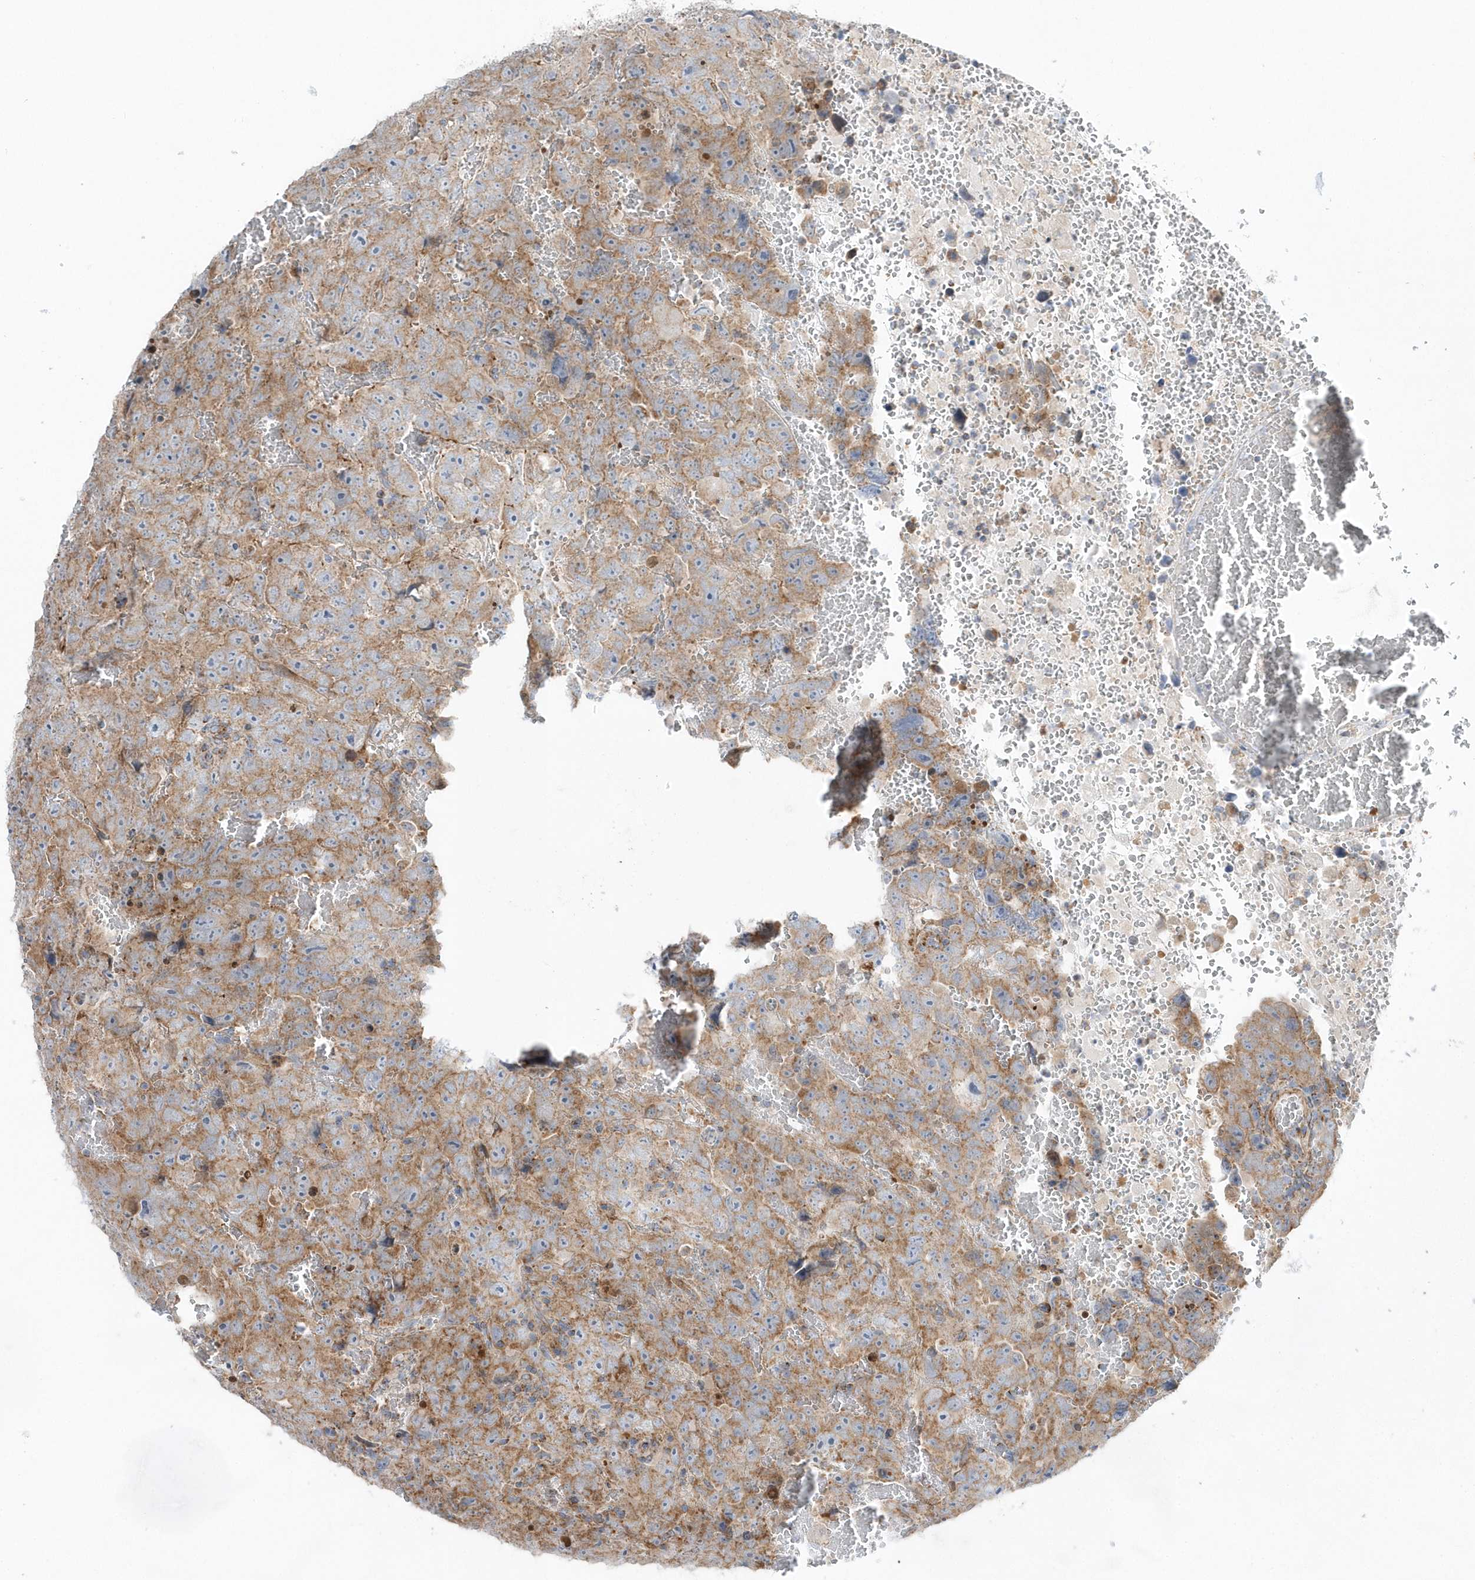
{"staining": {"intensity": "moderate", "quantity": ">75%", "location": "cytoplasmic/membranous"}, "tissue": "testis cancer", "cell_type": "Tumor cells", "image_type": "cancer", "snomed": [{"axis": "morphology", "description": "Carcinoma, Embryonal, NOS"}, {"axis": "topography", "description": "Testis"}], "caption": "High-power microscopy captured an immunohistochemistry image of testis cancer (embryonal carcinoma), revealing moderate cytoplasmic/membranous positivity in about >75% of tumor cells.", "gene": "OPA1", "patient": {"sex": "male", "age": 45}}